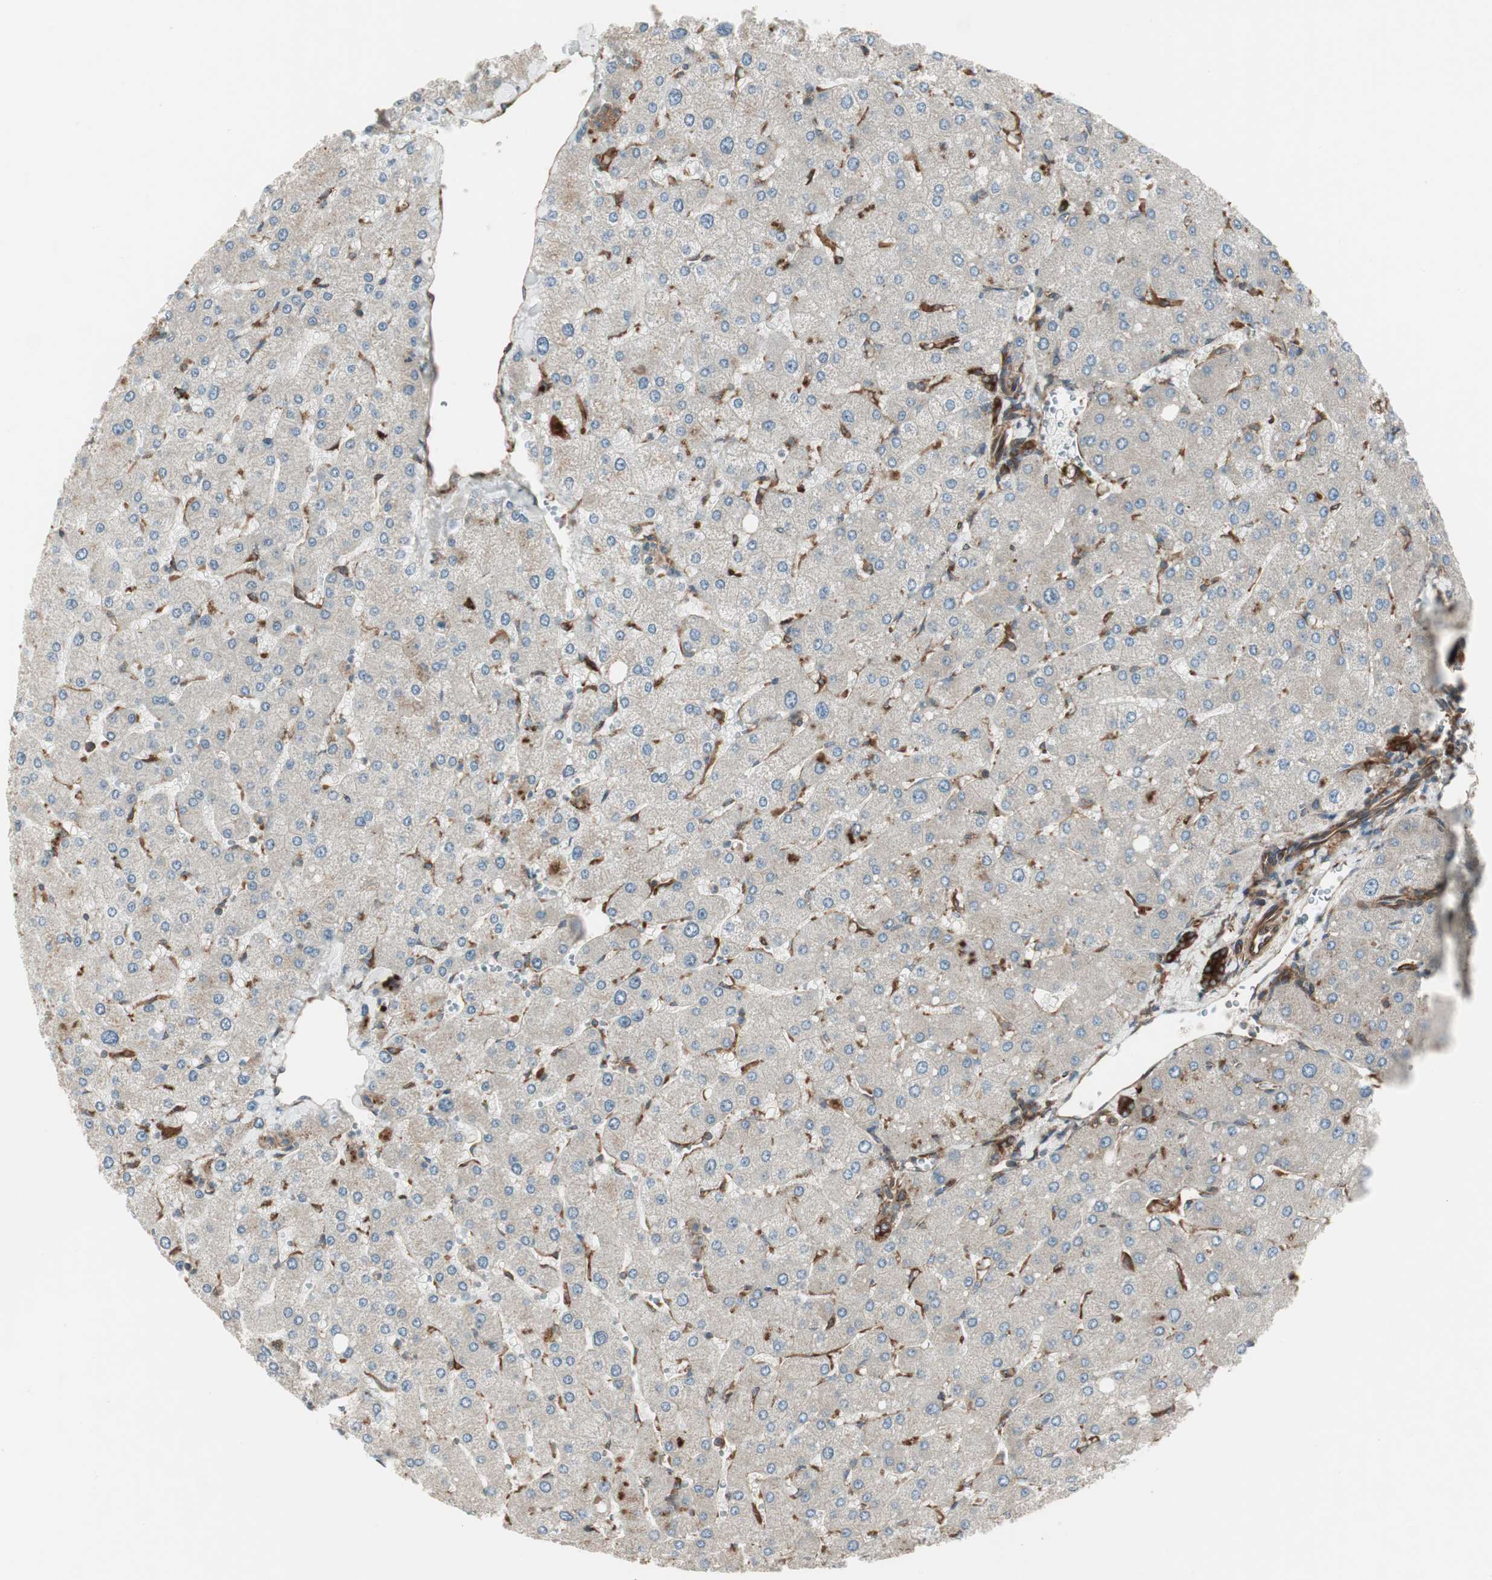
{"staining": {"intensity": "strong", "quantity": ">75%", "location": "cytoplasmic/membranous"}, "tissue": "liver", "cell_type": "Cholangiocytes", "image_type": "normal", "snomed": [{"axis": "morphology", "description": "Normal tissue, NOS"}, {"axis": "topography", "description": "Liver"}], "caption": "Cholangiocytes show strong cytoplasmic/membranous positivity in about >75% of cells in unremarkable liver.", "gene": "PRKG1", "patient": {"sex": "male", "age": 55}}